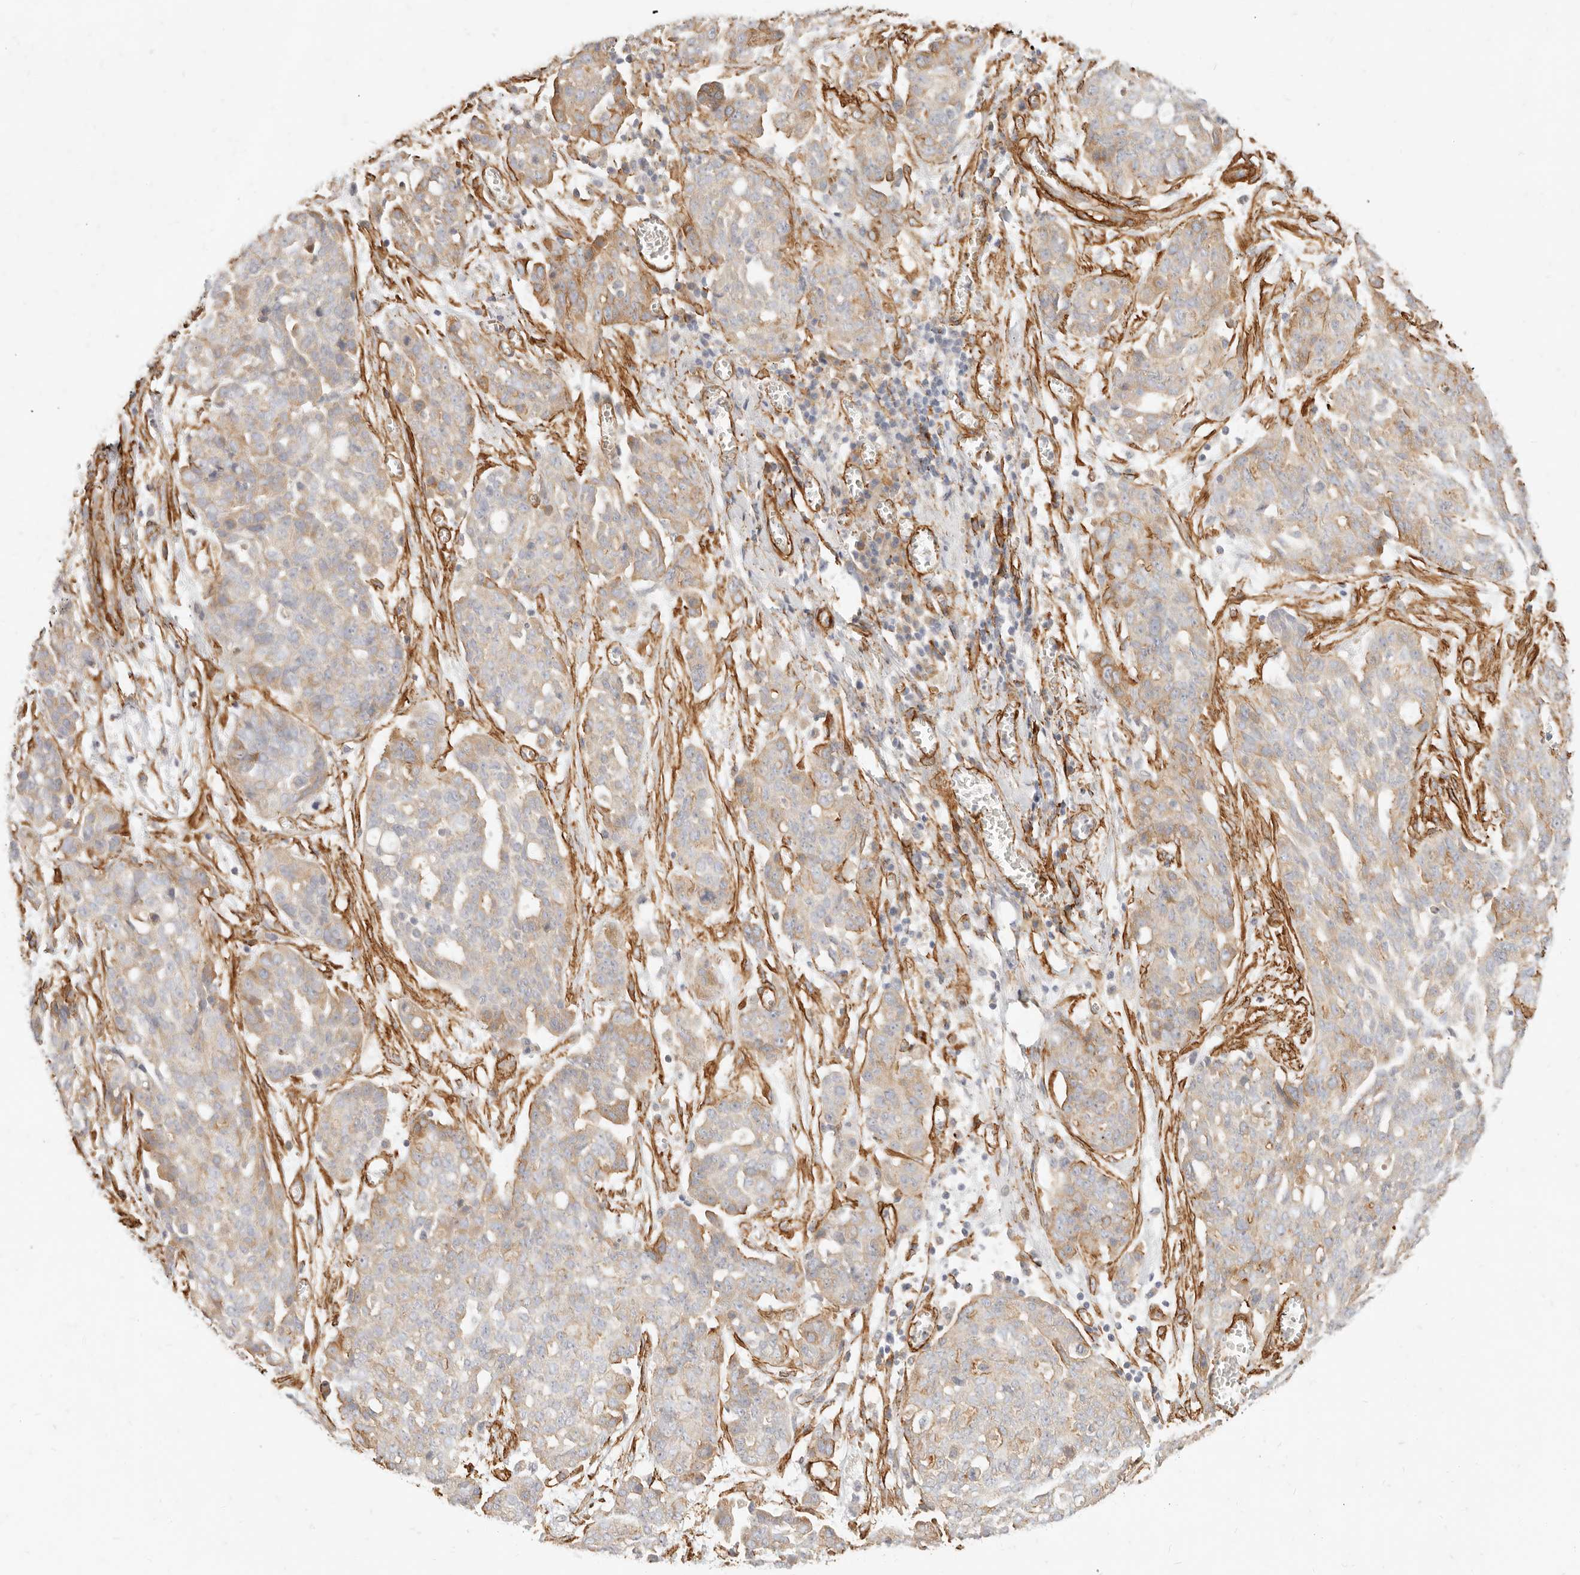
{"staining": {"intensity": "weak", "quantity": ">75%", "location": "cytoplasmic/membranous"}, "tissue": "ovarian cancer", "cell_type": "Tumor cells", "image_type": "cancer", "snomed": [{"axis": "morphology", "description": "Cystadenocarcinoma, serous, NOS"}, {"axis": "topography", "description": "Soft tissue"}, {"axis": "topography", "description": "Ovary"}], "caption": "A high-resolution histopathology image shows IHC staining of ovarian cancer, which displays weak cytoplasmic/membranous expression in approximately >75% of tumor cells.", "gene": "TMTC2", "patient": {"sex": "female", "age": 57}}